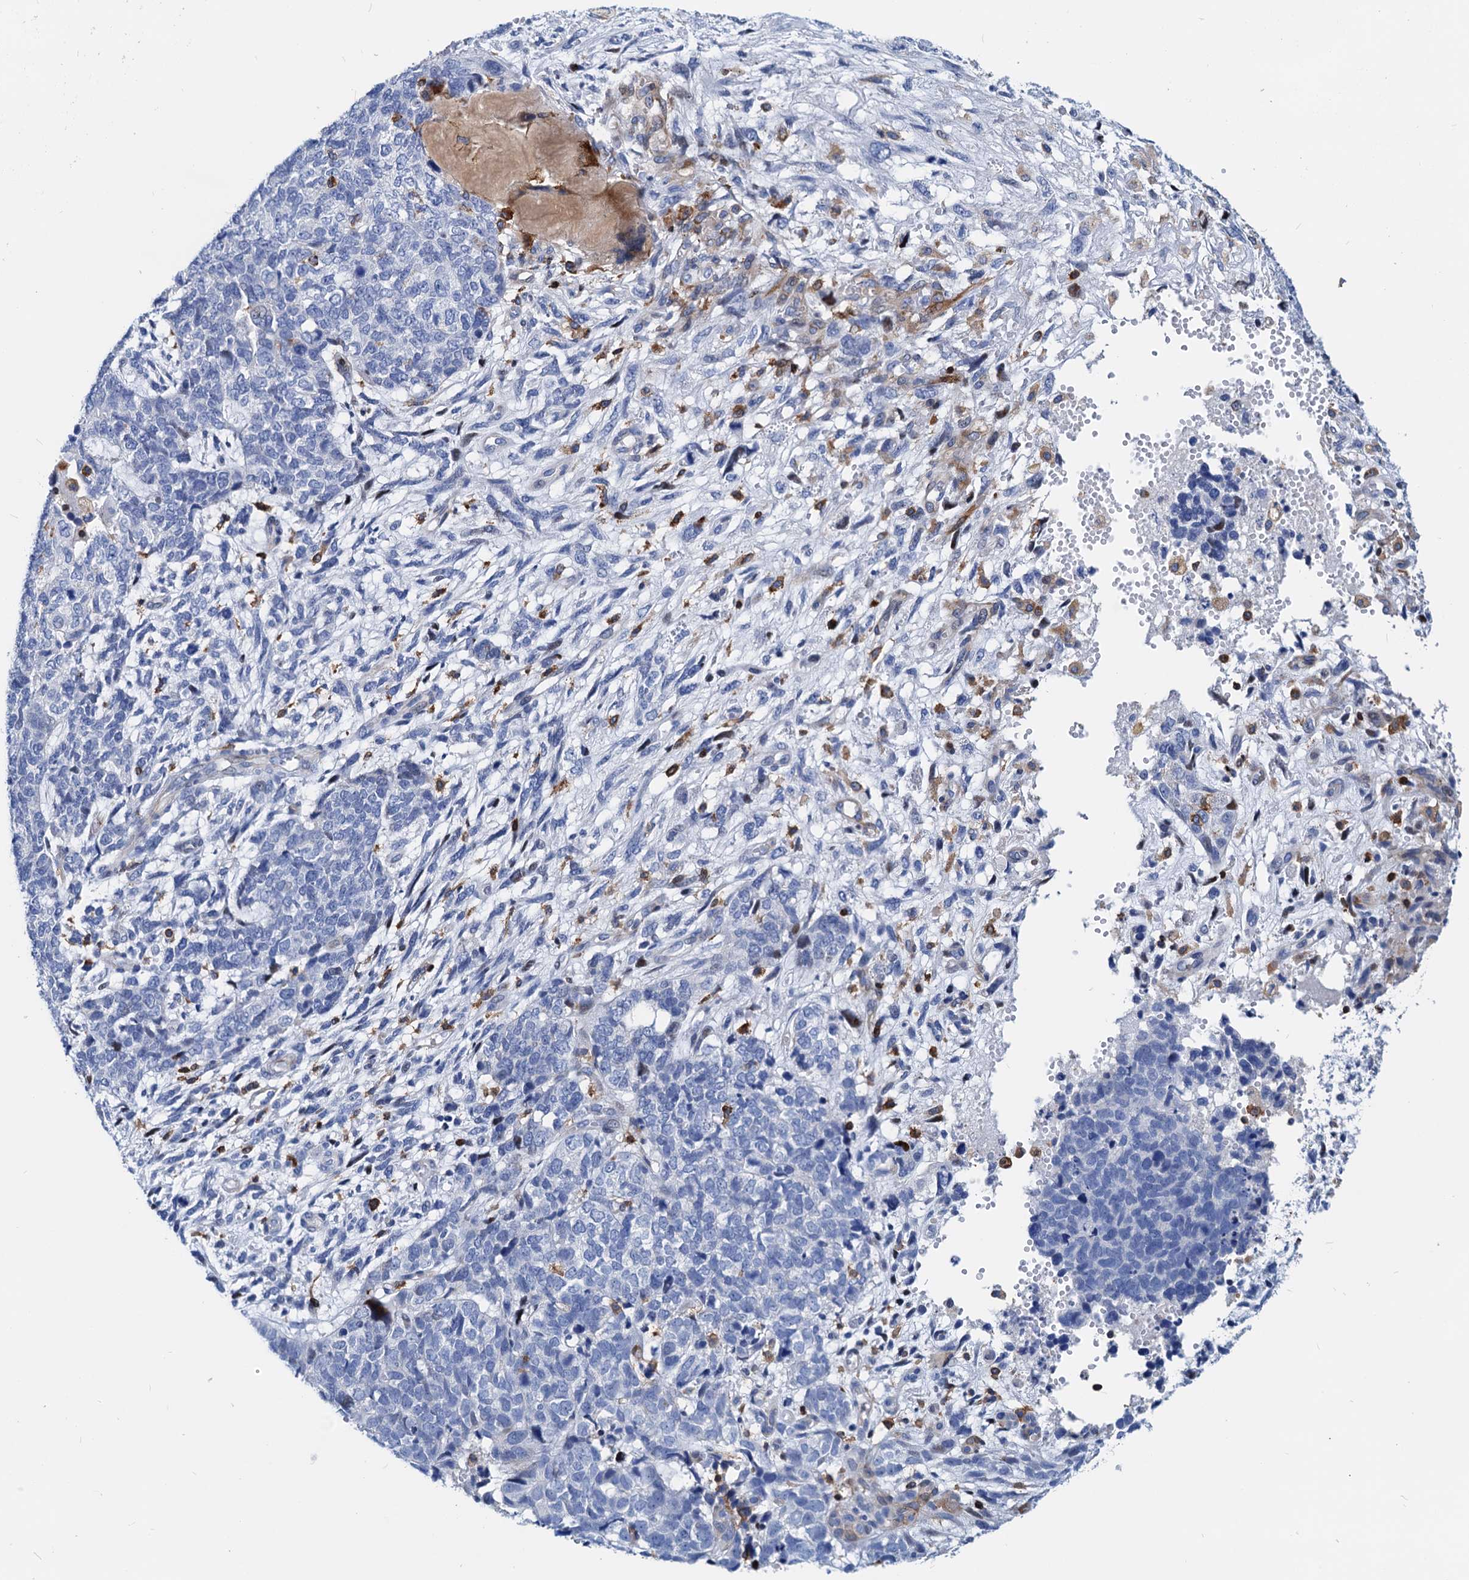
{"staining": {"intensity": "negative", "quantity": "none", "location": "none"}, "tissue": "cervical cancer", "cell_type": "Tumor cells", "image_type": "cancer", "snomed": [{"axis": "morphology", "description": "Squamous cell carcinoma, NOS"}, {"axis": "topography", "description": "Cervix"}], "caption": "IHC of cervical squamous cell carcinoma shows no staining in tumor cells. (Brightfield microscopy of DAB IHC at high magnification).", "gene": "LCP2", "patient": {"sex": "female", "age": 63}}